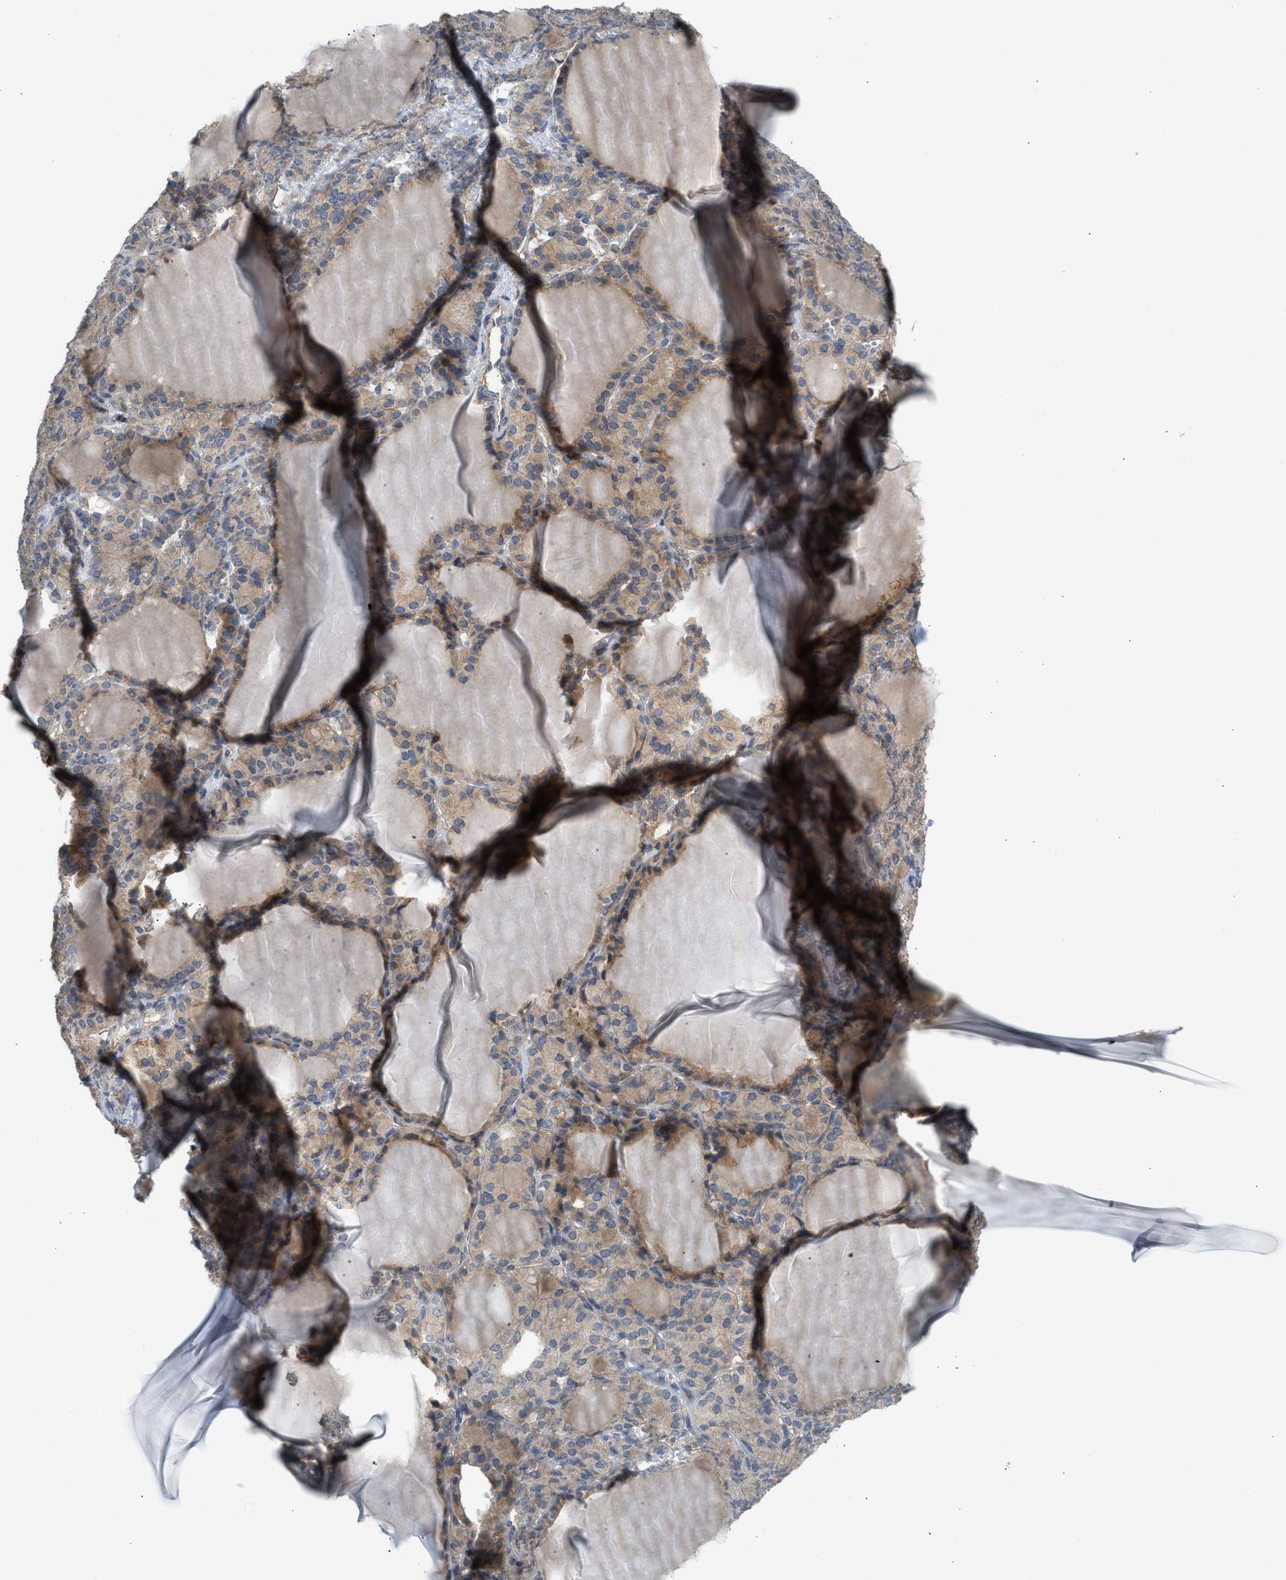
{"staining": {"intensity": "weak", "quantity": ">75%", "location": "cytoplasmic/membranous"}, "tissue": "thyroid gland", "cell_type": "Glandular cells", "image_type": "normal", "snomed": [{"axis": "morphology", "description": "Normal tissue, NOS"}, {"axis": "topography", "description": "Thyroid gland"}], "caption": "Immunohistochemistry (IHC) micrograph of unremarkable human thyroid gland stained for a protein (brown), which shows low levels of weak cytoplasmic/membranous expression in approximately >75% of glandular cells.", "gene": "RHBDF2", "patient": {"sex": "female", "age": 28}}